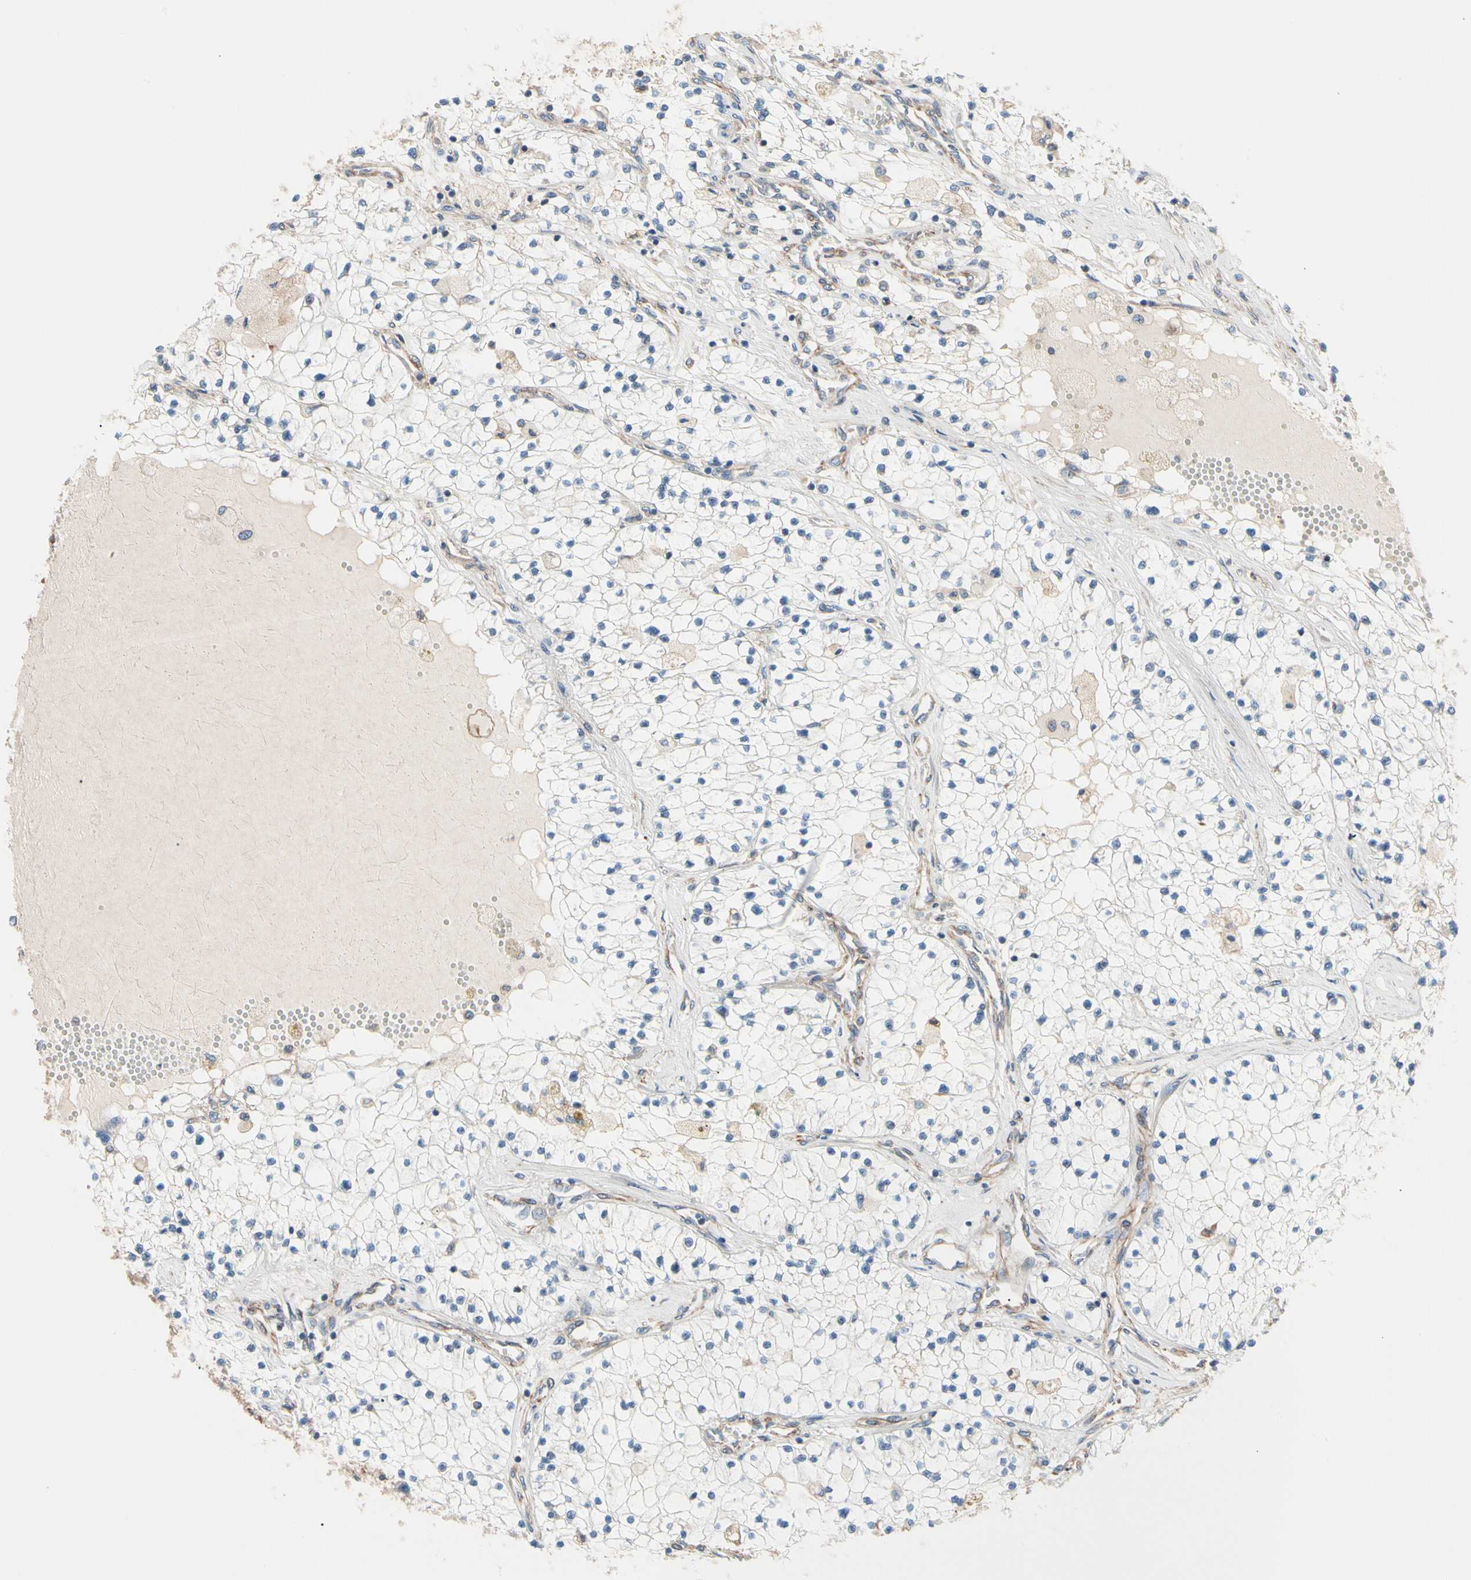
{"staining": {"intensity": "negative", "quantity": "none", "location": "none"}, "tissue": "renal cancer", "cell_type": "Tumor cells", "image_type": "cancer", "snomed": [{"axis": "morphology", "description": "Adenocarcinoma, NOS"}, {"axis": "topography", "description": "Kidney"}], "caption": "Photomicrograph shows no protein positivity in tumor cells of adenocarcinoma (renal) tissue.", "gene": "ROCK1", "patient": {"sex": "male", "age": 68}}